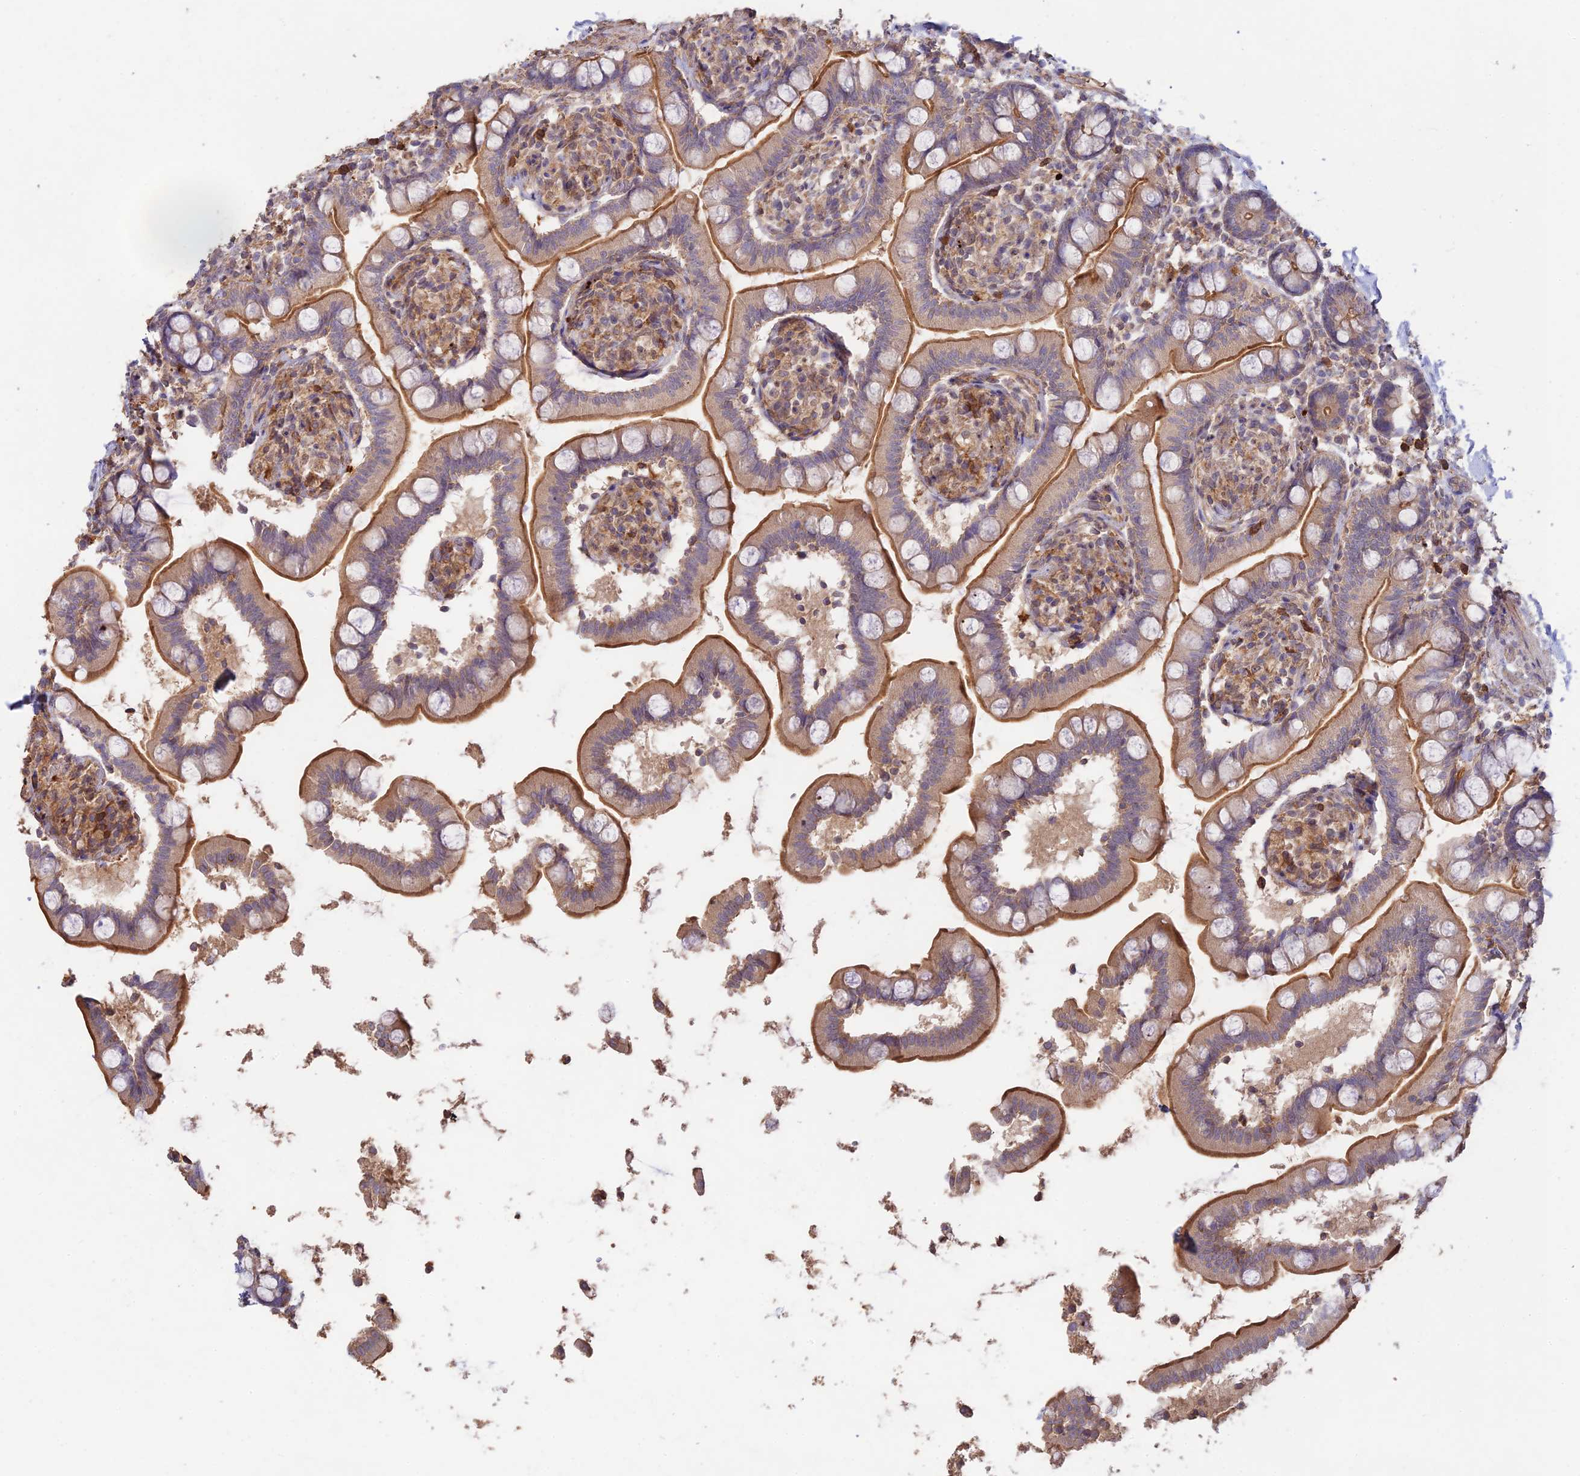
{"staining": {"intensity": "weak", "quantity": ">75%", "location": "cytoplasmic/membranous"}, "tissue": "small intestine", "cell_type": "Glandular cells", "image_type": "normal", "snomed": [{"axis": "morphology", "description": "Normal tissue, NOS"}, {"axis": "topography", "description": "Small intestine"}], "caption": "Immunohistochemistry (IHC) staining of unremarkable small intestine, which shows low levels of weak cytoplasmic/membranous staining in approximately >75% of glandular cells indicating weak cytoplasmic/membranous protein expression. The staining was performed using DAB (brown) for protein detection and nuclei were counterstained in hematoxylin (blue).", "gene": "CLCF1", "patient": {"sex": "female", "age": 64}}